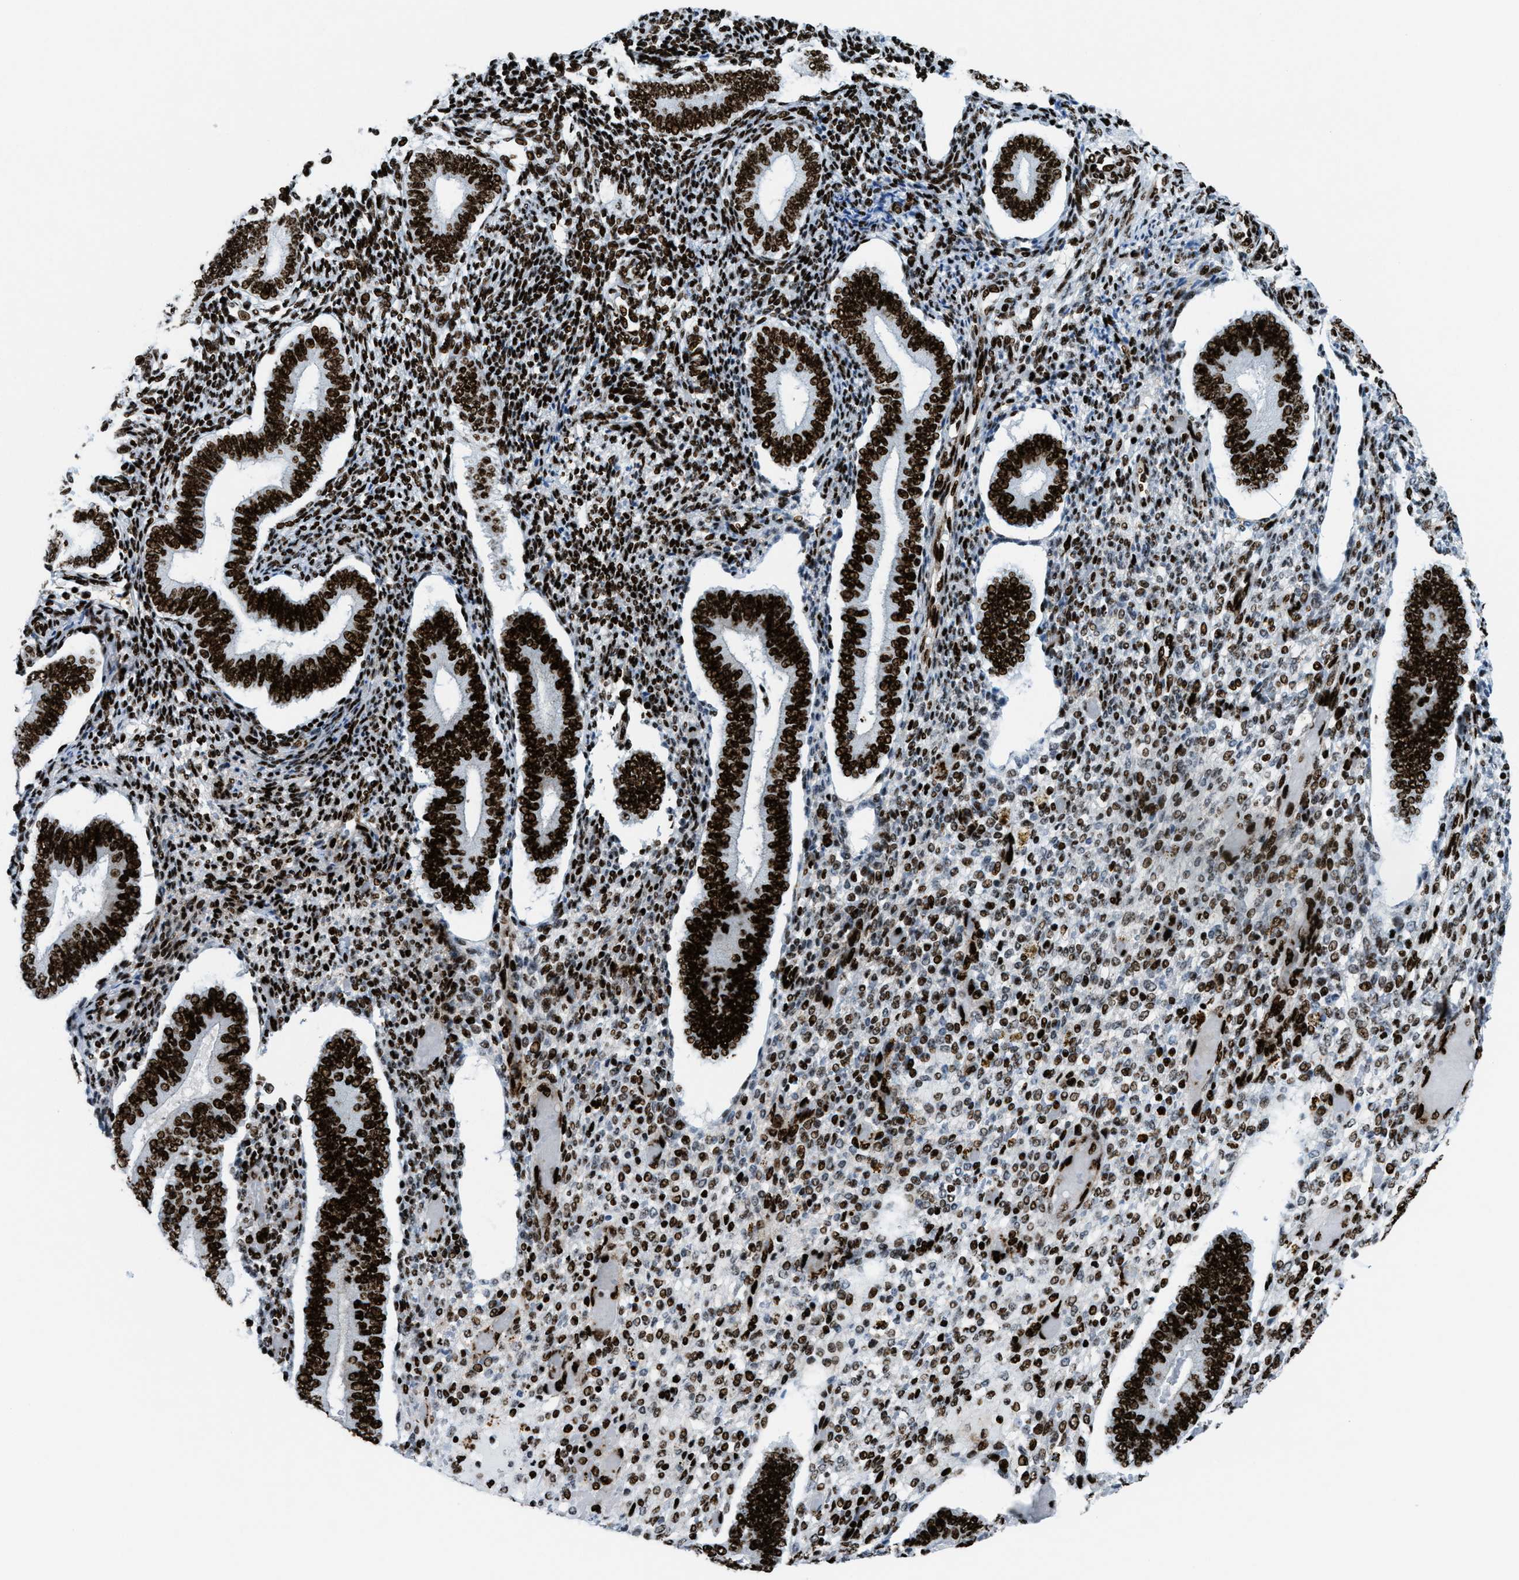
{"staining": {"intensity": "strong", "quantity": ">75%", "location": "nuclear"}, "tissue": "endometrium", "cell_type": "Cells in endometrial stroma", "image_type": "normal", "snomed": [{"axis": "morphology", "description": "Normal tissue, NOS"}, {"axis": "topography", "description": "Endometrium"}], "caption": "Cells in endometrial stroma reveal high levels of strong nuclear positivity in approximately >75% of cells in benign human endometrium.", "gene": "NONO", "patient": {"sex": "female", "age": 42}}